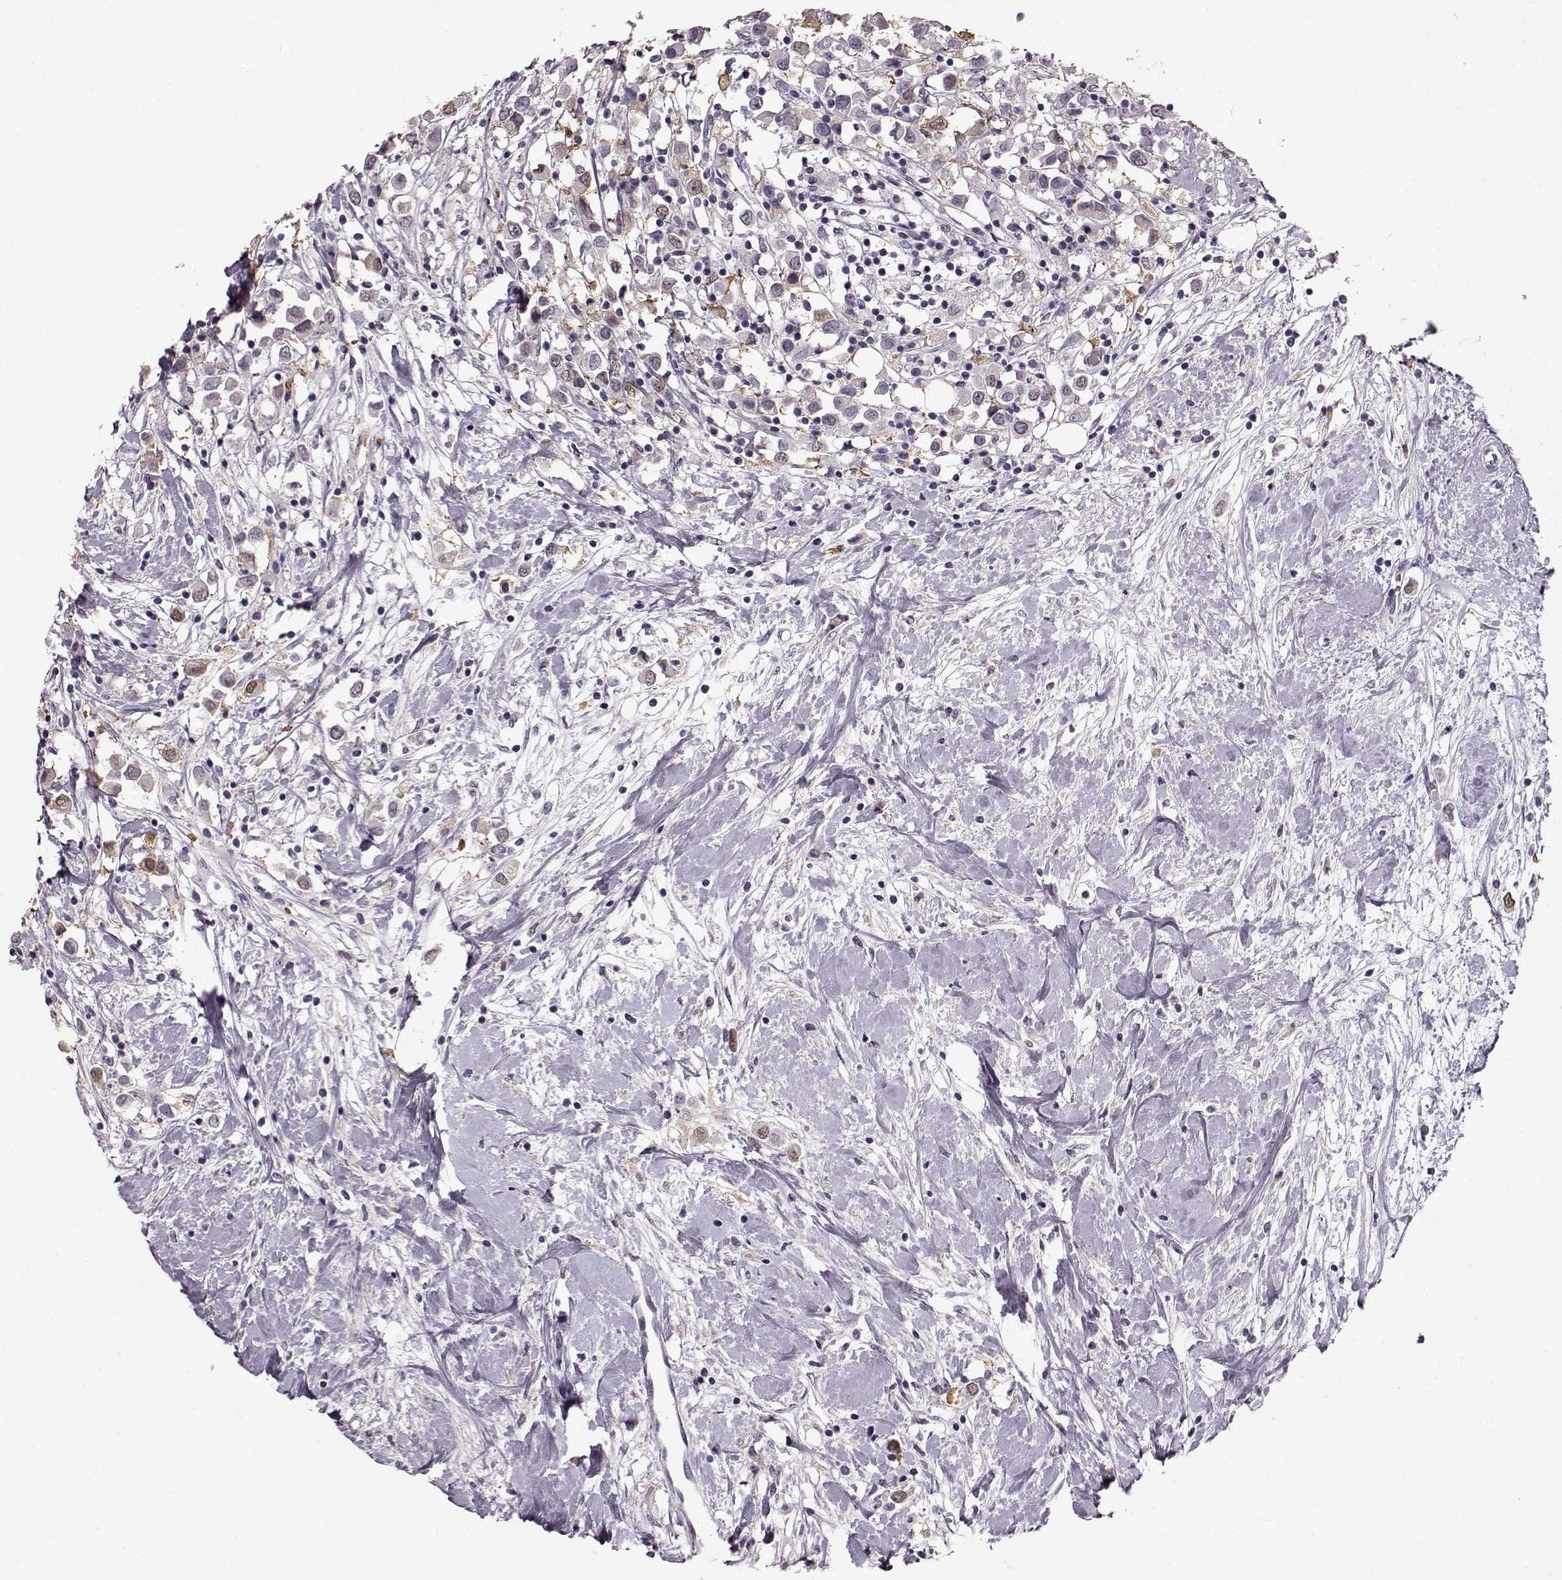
{"staining": {"intensity": "weak", "quantity": "<25%", "location": "nuclear"}, "tissue": "breast cancer", "cell_type": "Tumor cells", "image_type": "cancer", "snomed": [{"axis": "morphology", "description": "Duct carcinoma"}, {"axis": "topography", "description": "Breast"}], "caption": "Breast invasive ductal carcinoma was stained to show a protein in brown. There is no significant positivity in tumor cells.", "gene": "RP1L1", "patient": {"sex": "female", "age": 61}}